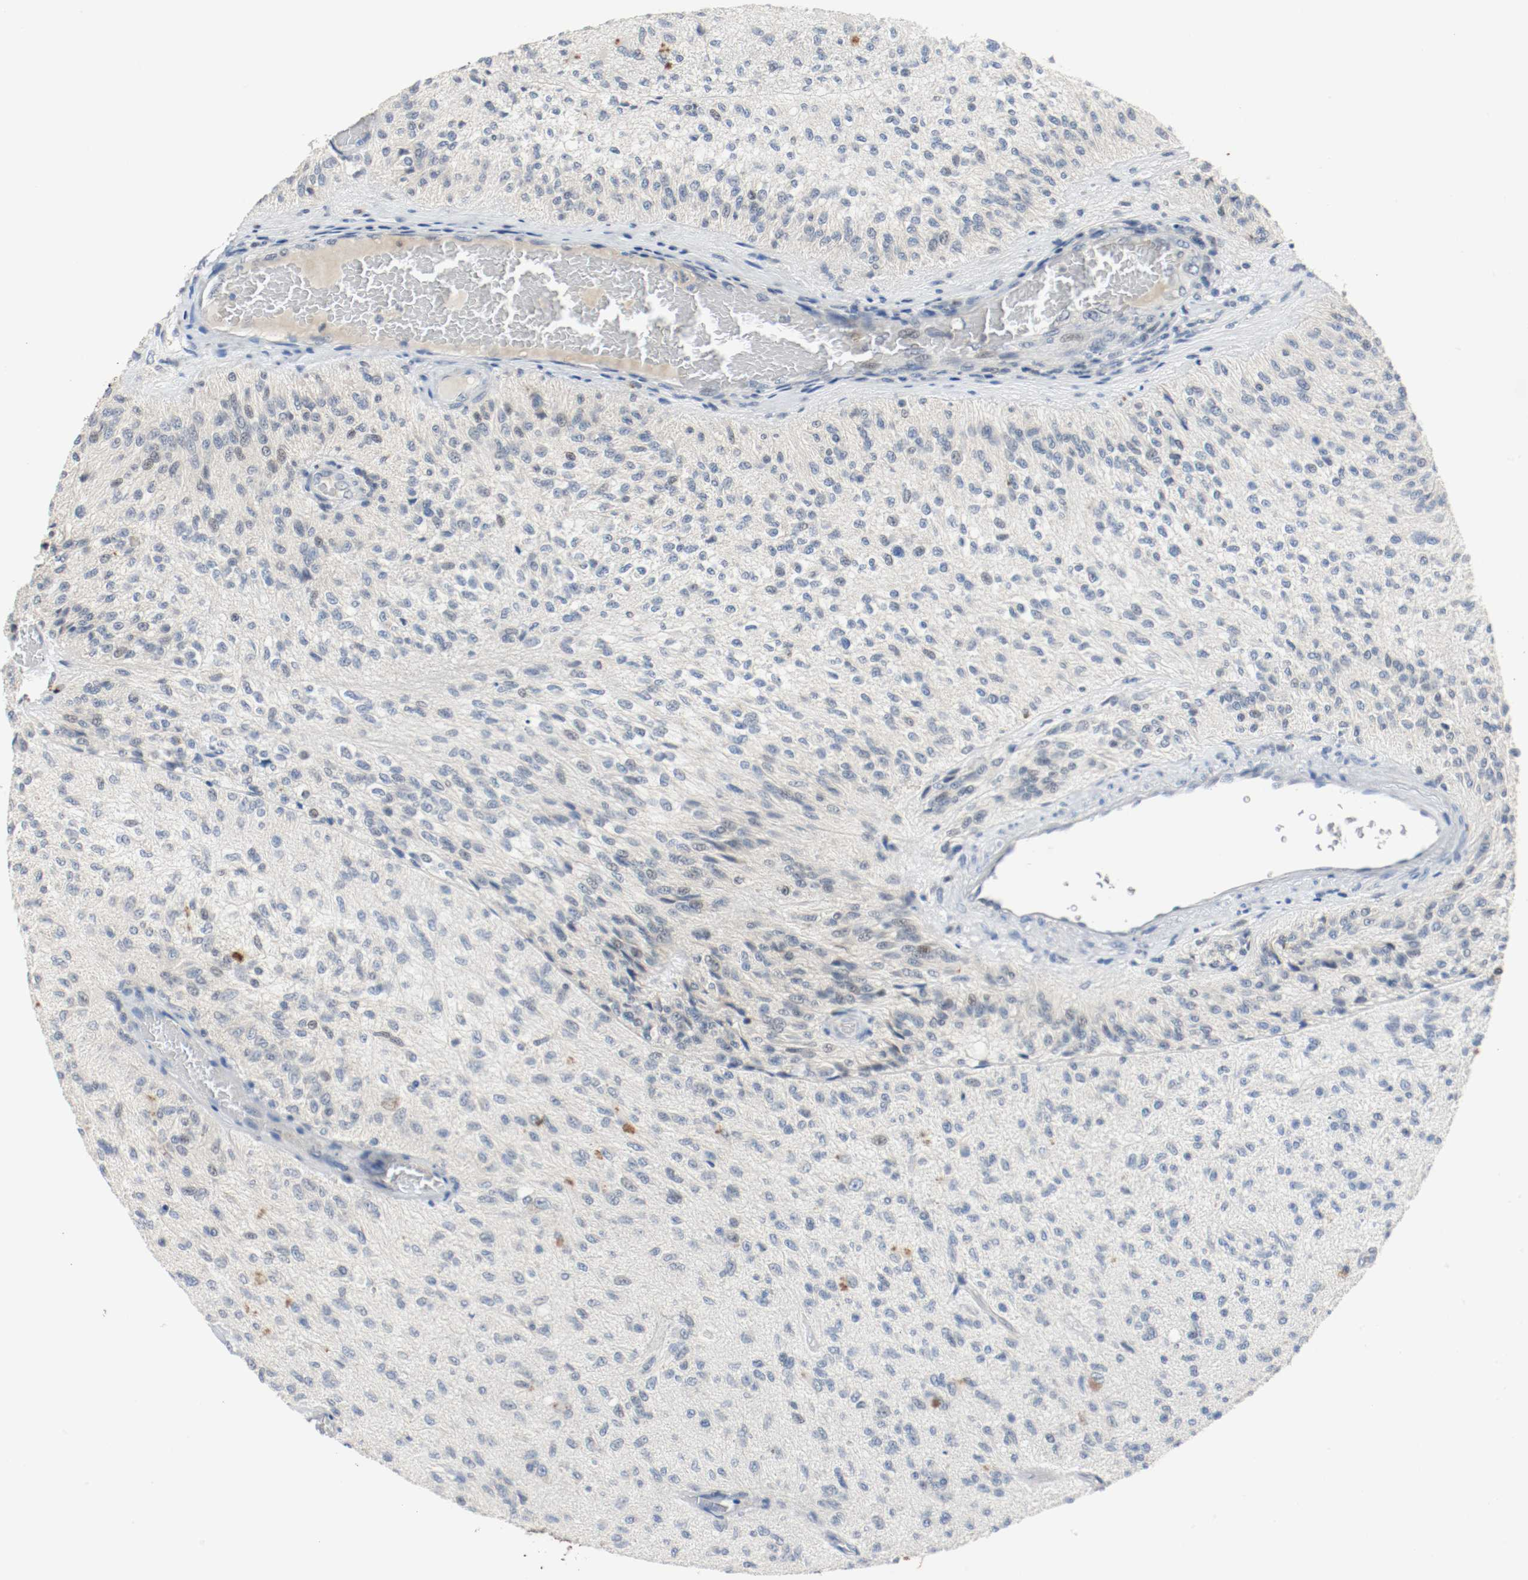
{"staining": {"intensity": "negative", "quantity": "none", "location": "none"}, "tissue": "glioma", "cell_type": "Tumor cells", "image_type": "cancer", "snomed": [{"axis": "morphology", "description": "Normal tissue, NOS"}, {"axis": "morphology", "description": "Glioma, malignant, High grade"}, {"axis": "topography", "description": "Cerebral cortex"}], "caption": "High magnification brightfield microscopy of glioma stained with DAB (3,3'-diaminobenzidine) (brown) and counterstained with hematoxylin (blue): tumor cells show no significant staining.", "gene": "ASH1L", "patient": {"sex": "male", "age": 77}}